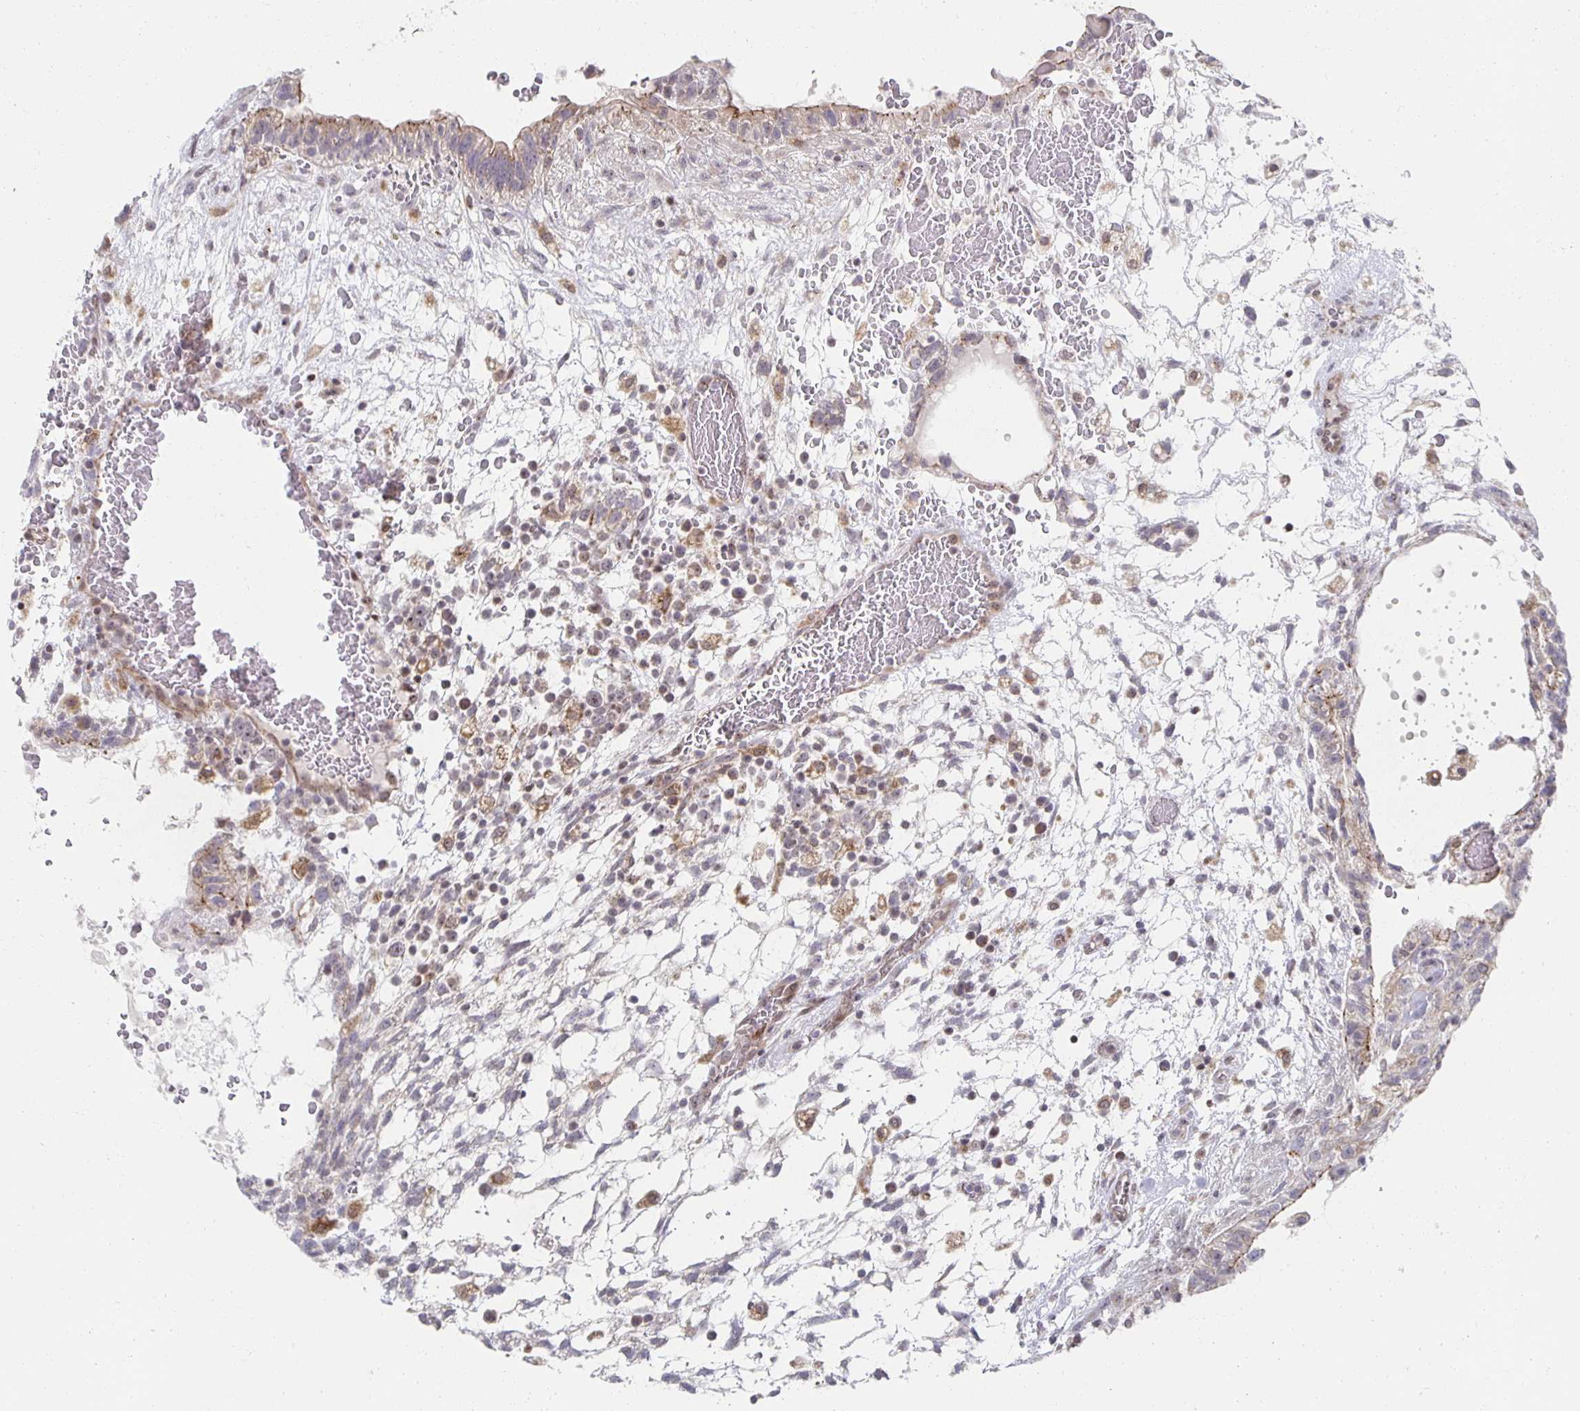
{"staining": {"intensity": "weak", "quantity": "<25%", "location": "cytoplasmic/membranous"}, "tissue": "testis cancer", "cell_type": "Tumor cells", "image_type": "cancer", "snomed": [{"axis": "morphology", "description": "Carcinoma, Embryonal, NOS"}, {"axis": "topography", "description": "Testis"}], "caption": "DAB immunohistochemical staining of human testis cancer (embryonal carcinoma) displays no significant expression in tumor cells. (DAB IHC, high magnification).", "gene": "HCFC1R1", "patient": {"sex": "male", "age": 32}}